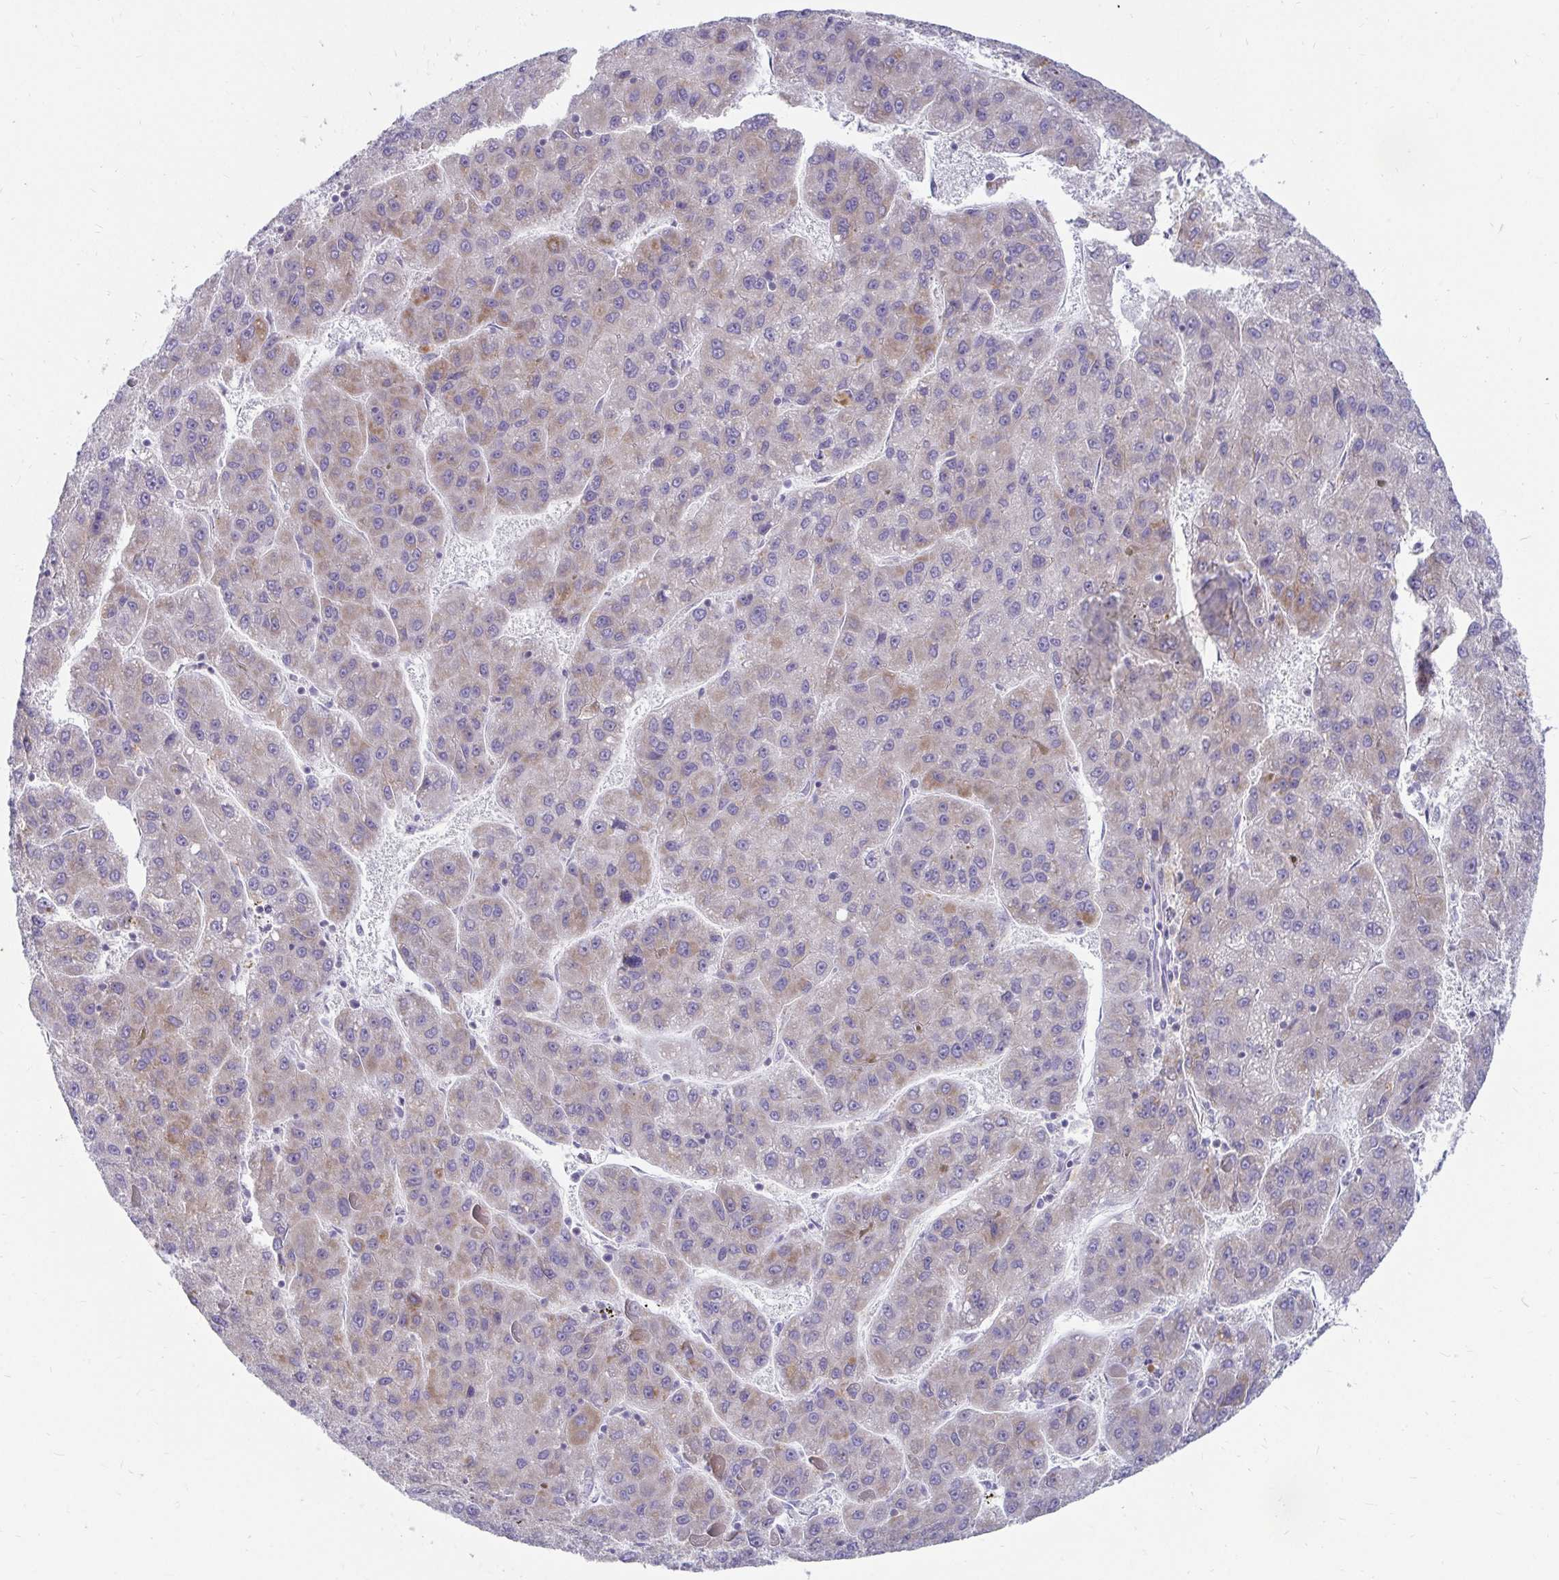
{"staining": {"intensity": "weak", "quantity": "<25%", "location": "cytoplasmic/membranous"}, "tissue": "liver cancer", "cell_type": "Tumor cells", "image_type": "cancer", "snomed": [{"axis": "morphology", "description": "Carcinoma, Hepatocellular, NOS"}, {"axis": "topography", "description": "Liver"}], "caption": "A photomicrograph of hepatocellular carcinoma (liver) stained for a protein shows no brown staining in tumor cells.", "gene": "EXOC5", "patient": {"sex": "female", "age": 82}}